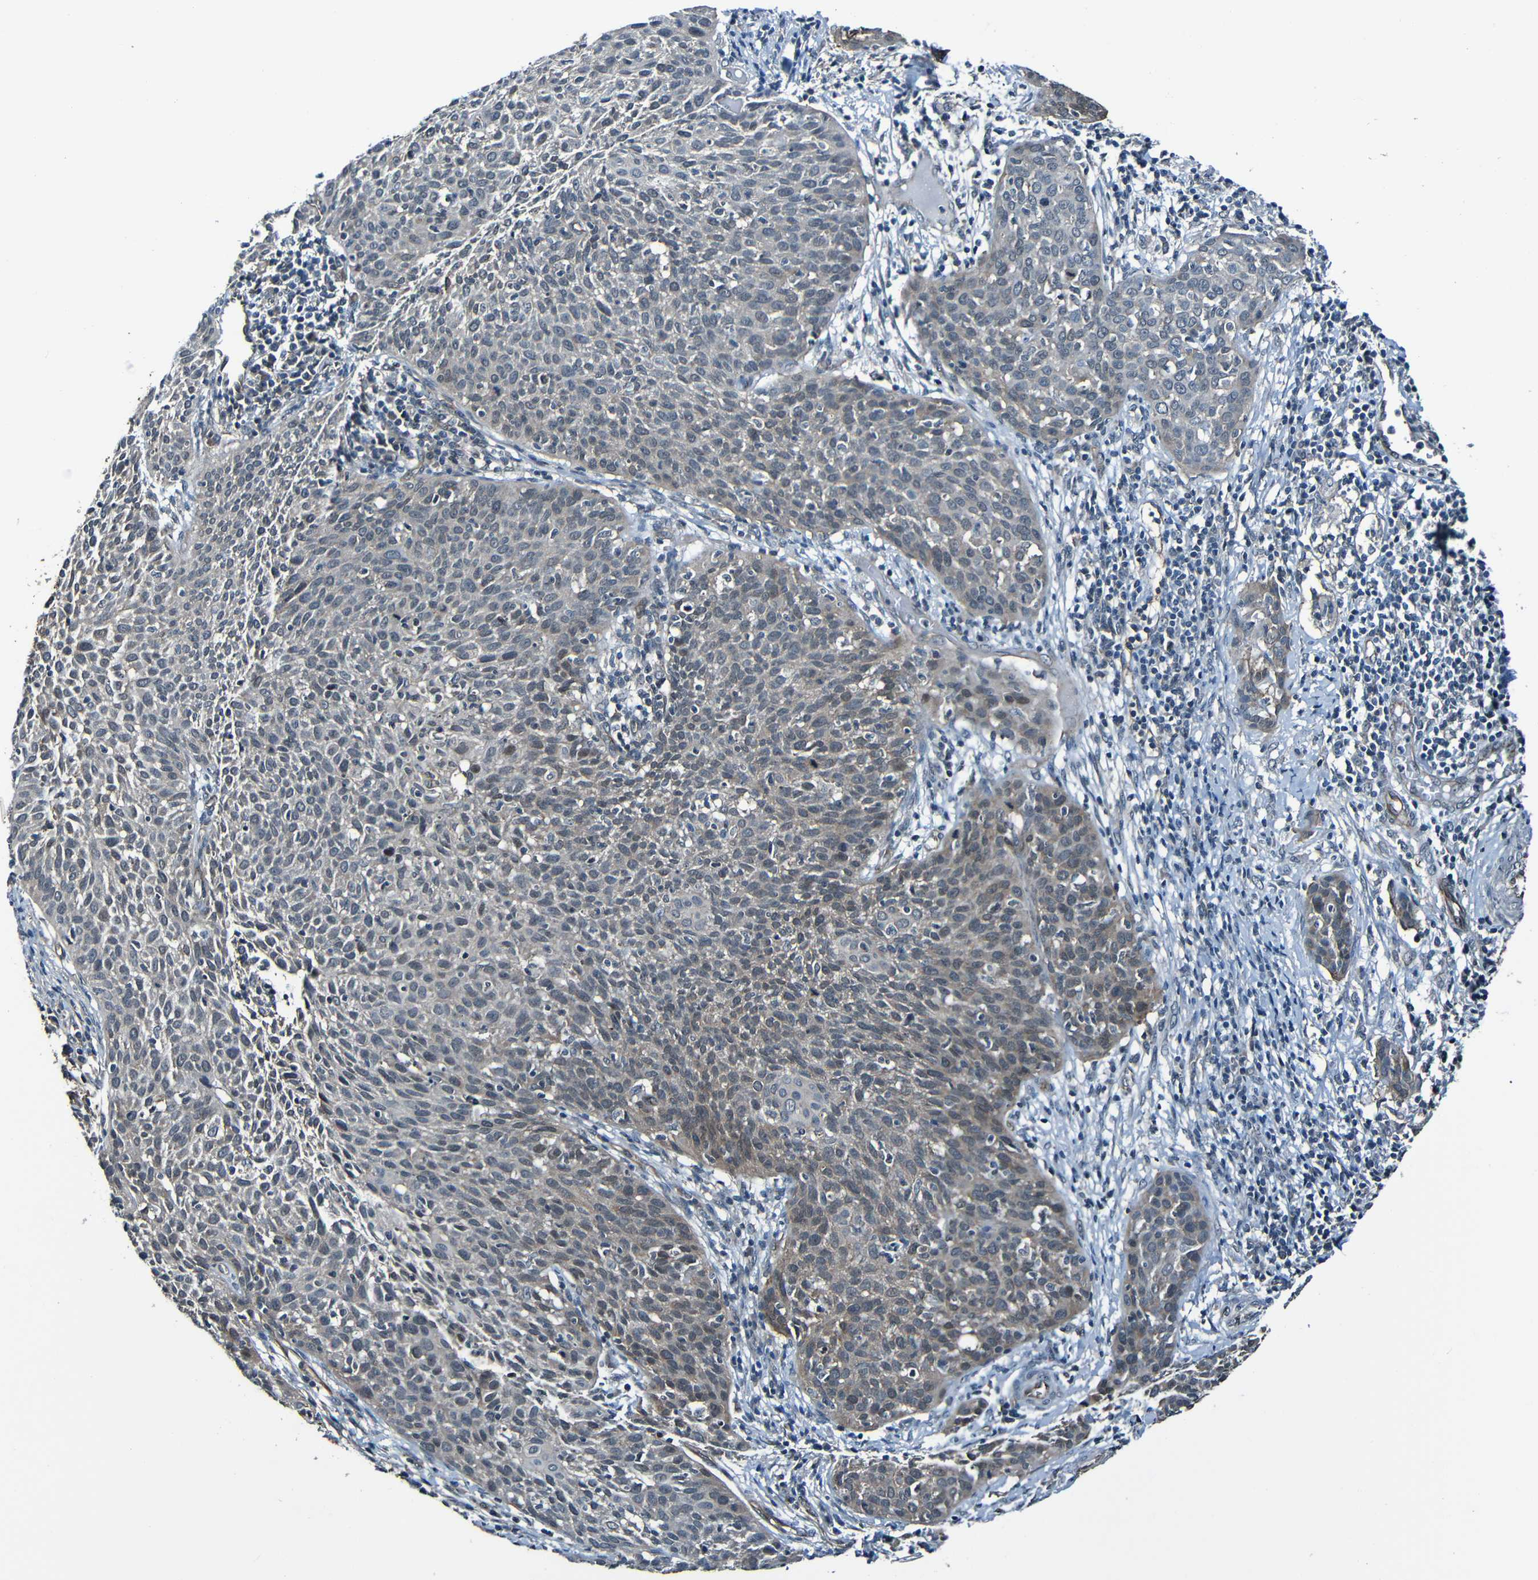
{"staining": {"intensity": "weak", "quantity": "<25%", "location": "cytoplasmic/membranous"}, "tissue": "cervical cancer", "cell_type": "Tumor cells", "image_type": "cancer", "snomed": [{"axis": "morphology", "description": "Squamous cell carcinoma, NOS"}, {"axis": "topography", "description": "Cervix"}], "caption": "This is a histopathology image of immunohistochemistry (IHC) staining of cervical cancer, which shows no staining in tumor cells. (Stains: DAB IHC with hematoxylin counter stain, Microscopy: brightfield microscopy at high magnification).", "gene": "LGR5", "patient": {"sex": "female", "age": 38}}